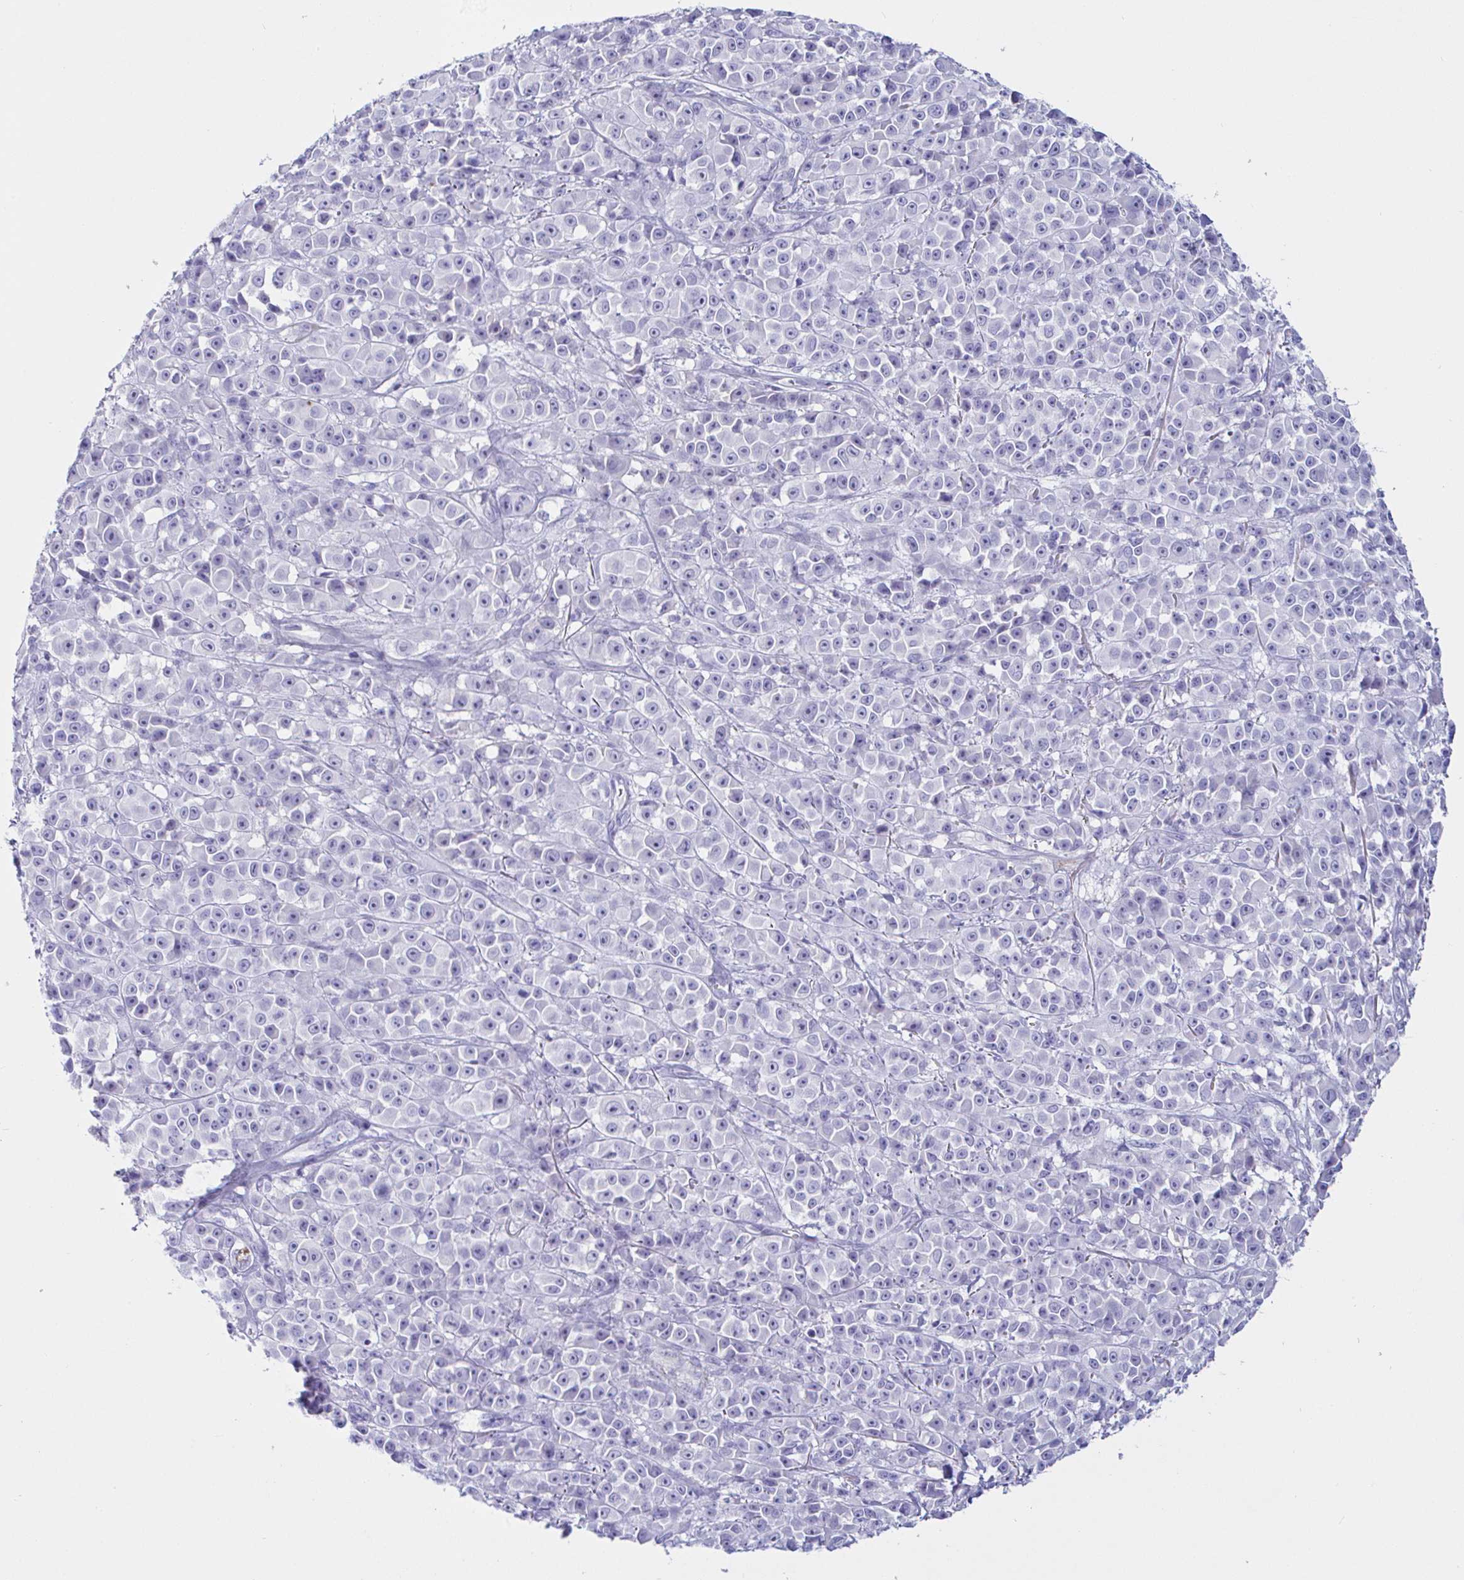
{"staining": {"intensity": "negative", "quantity": "none", "location": "none"}, "tissue": "melanoma", "cell_type": "Tumor cells", "image_type": "cancer", "snomed": [{"axis": "morphology", "description": "Malignant melanoma, NOS"}, {"axis": "topography", "description": "Skin"}, {"axis": "topography", "description": "Skin of back"}], "caption": "DAB (3,3'-diaminobenzidine) immunohistochemical staining of human melanoma exhibits no significant expression in tumor cells. (Brightfield microscopy of DAB (3,3'-diaminobenzidine) immunohistochemistry at high magnification).", "gene": "SAA4", "patient": {"sex": "male", "age": 91}}